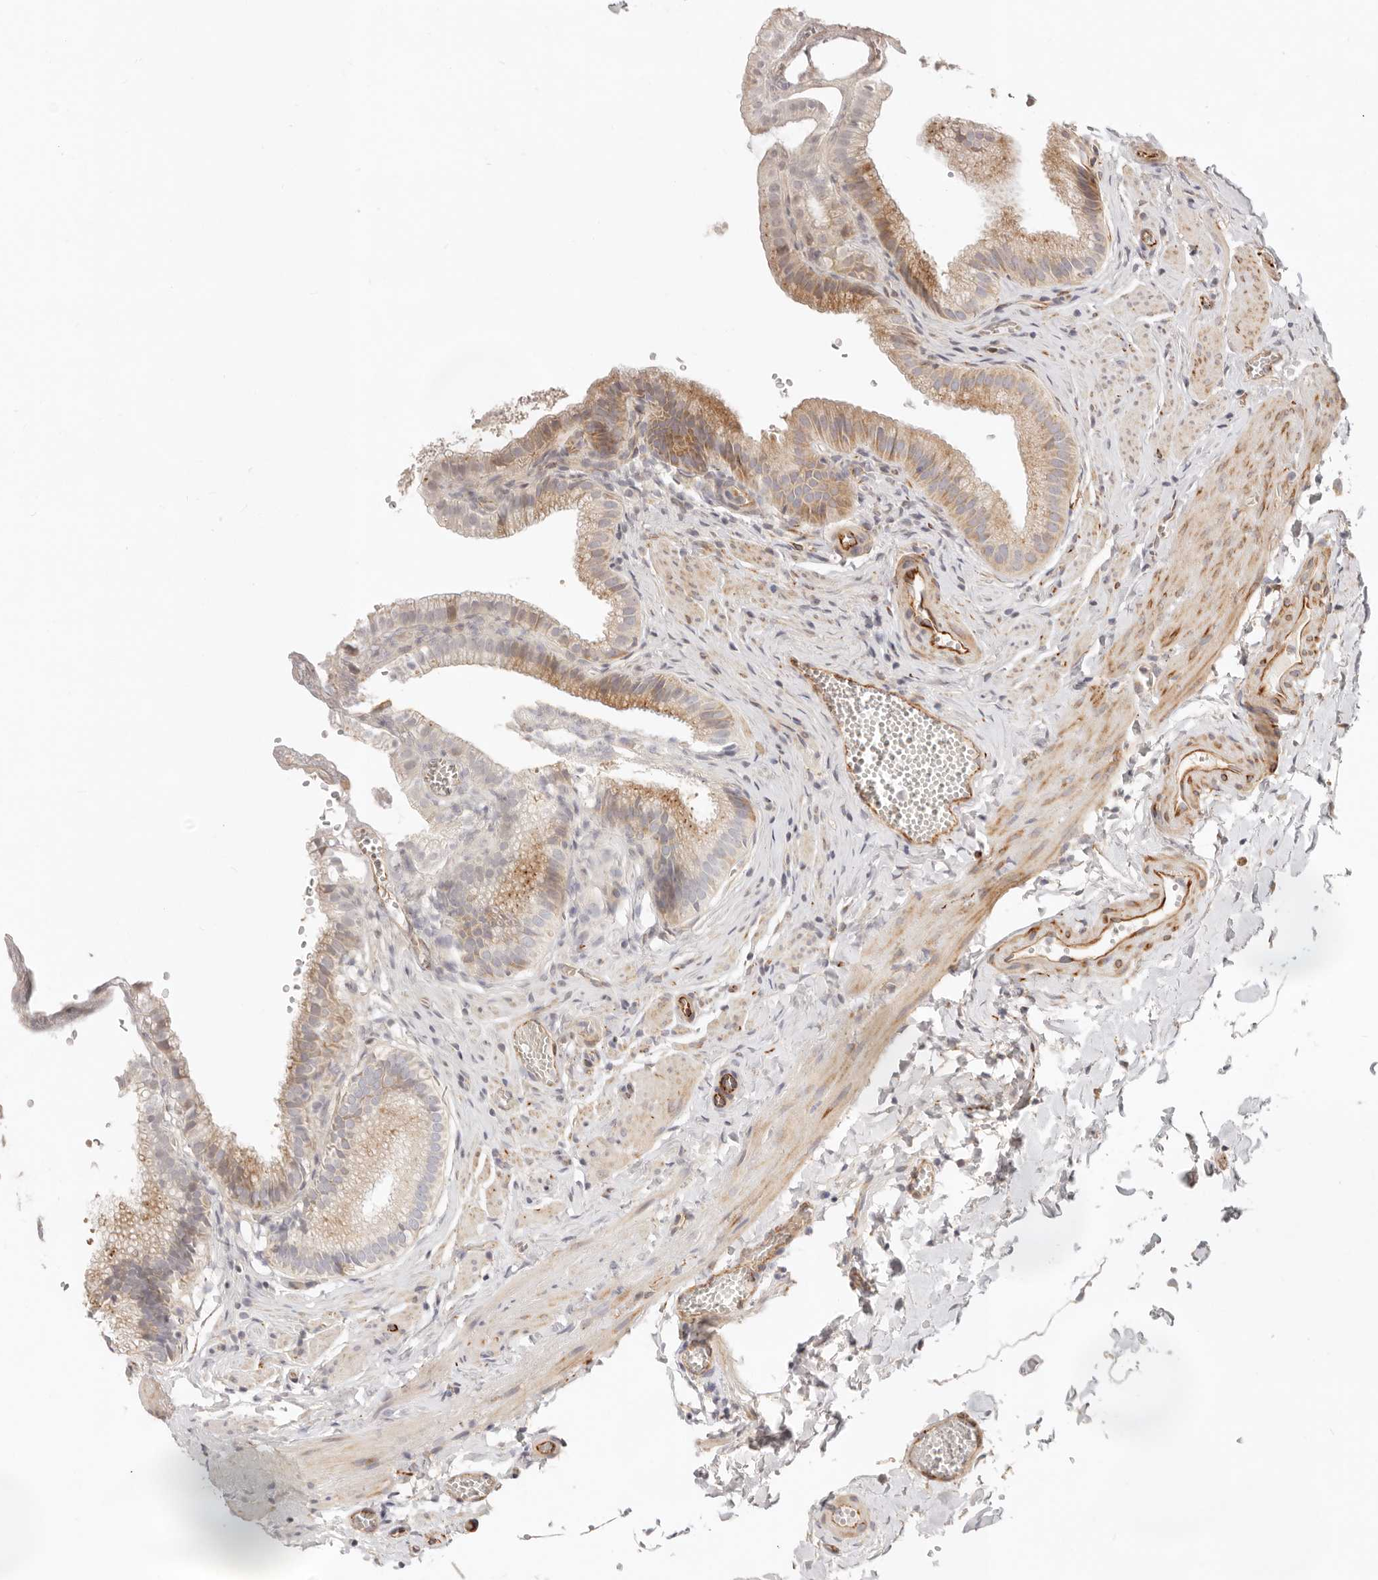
{"staining": {"intensity": "moderate", "quantity": "25%-75%", "location": "cytoplasmic/membranous"}, "tissue": "gallbladder", "cell_type": "Glandular cells", "image_type": "normal", "snomed": [{"axis": "morphology", "description": "Normal tissue, NOS"}, {"axis": "topography", "description": "Gallbladder"}], "caption": "Immunohistochemical staining of normal gallbladder displays medium levels of moderate cytoplasmic/membranous staining in about 25%-75% of glandular cells. Immunohistochemistry (ihc) stains the protein of interest in brown and the nuclei are stained blue.", "gene": "SASS6", "patient": {"sex": "male", "age": 38}}